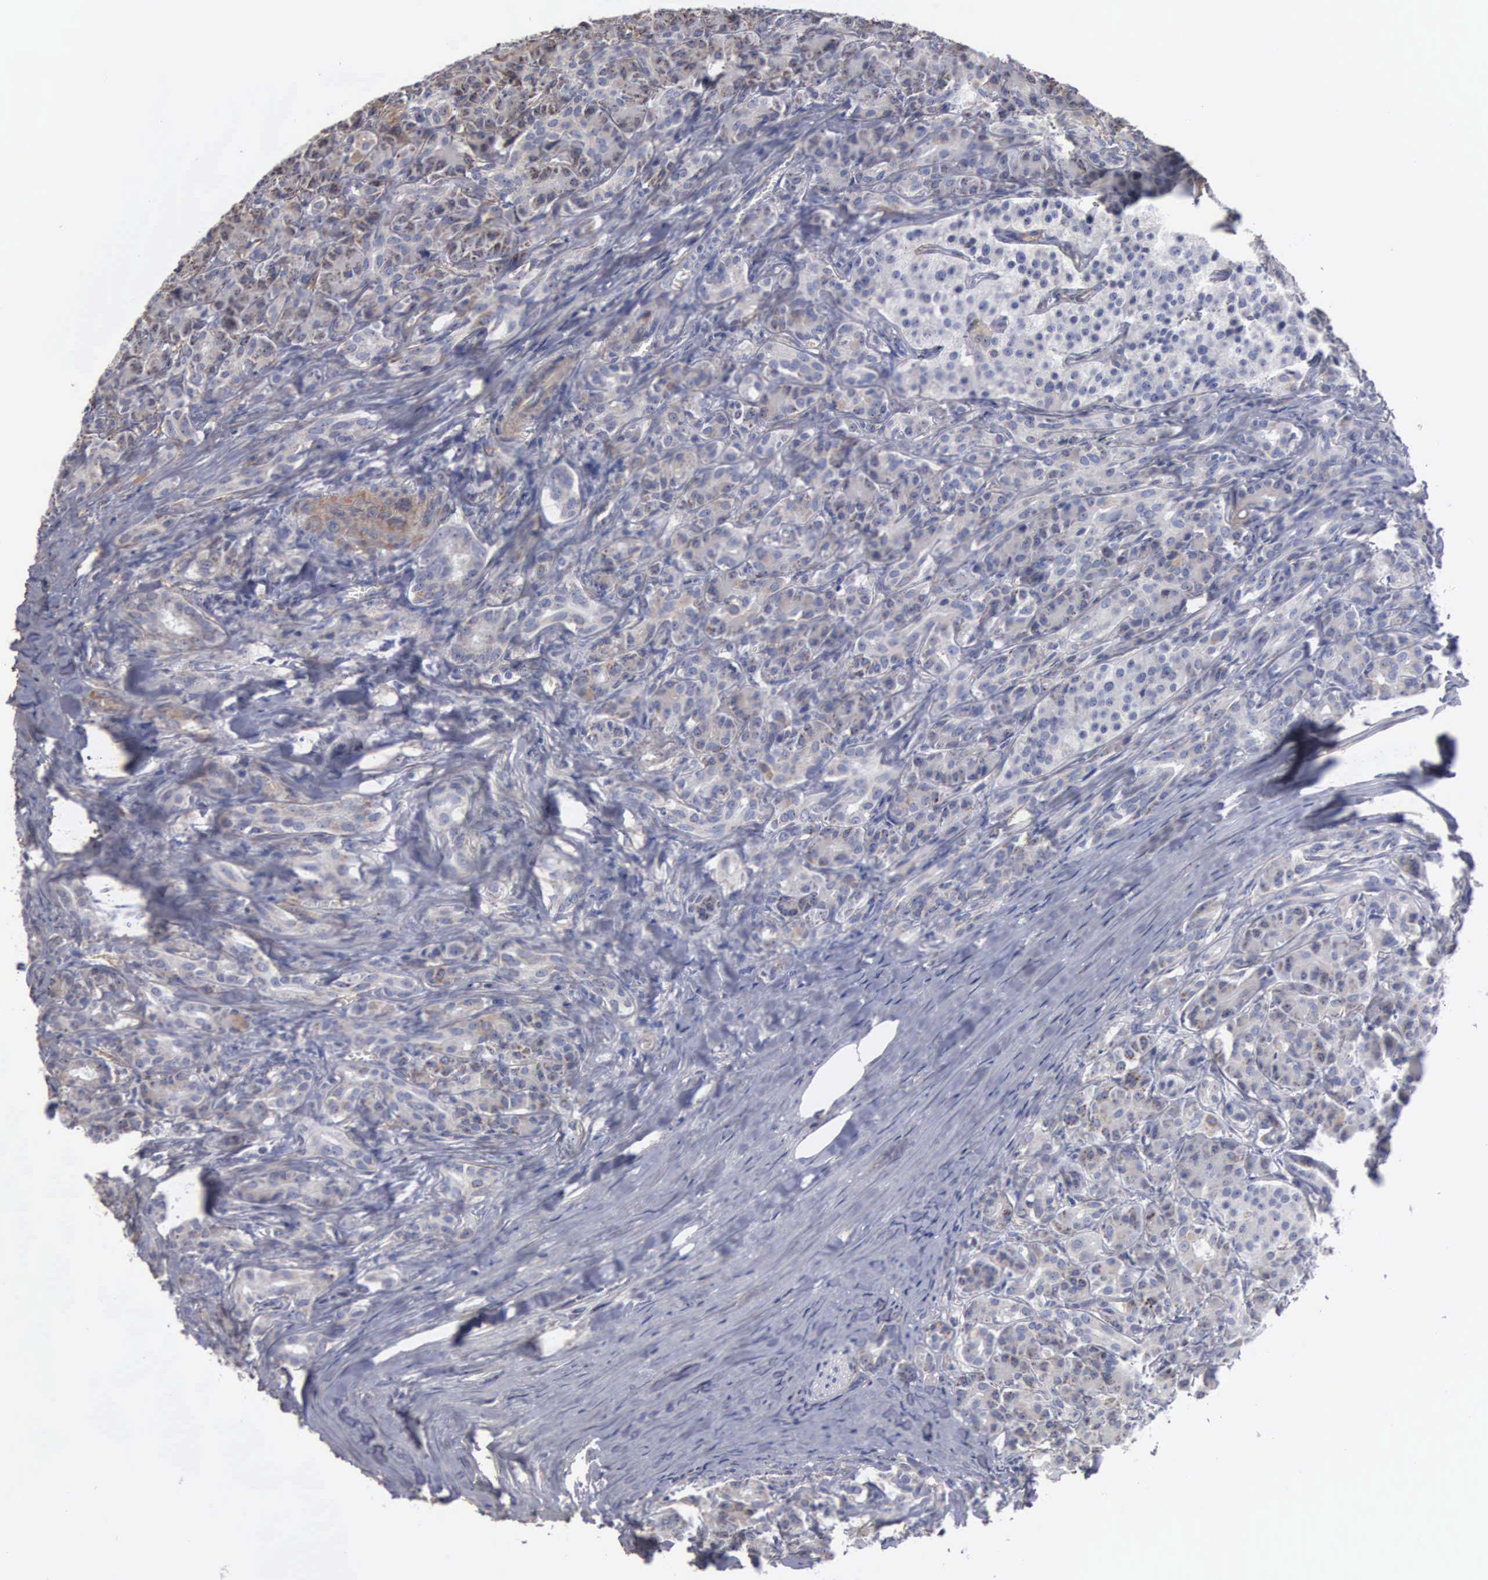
{"staining": {"intensity": "weak", "quantity": "25%-75%", "location": "cytoplasmic/membranous"}, "tissue": "pancreas", "cell_type": "Exocrine glandular cells", "image_type": "normal", "snomed": [{"axis": "morphology", "description": "Normal tissue, NOS"}, {"axis": "topography", "description": "Lymph node"}, {"axis": "topography", "description": "Pancreas"}], "caption": "This is an image of immunohistochemistry (IHC) staining of unremarkable pancreas, which shows weak expression in the cytoplasmic/membranous of exocrine glandular cells.", "gene": "NGDN", "patient": {"sex": "male", "age": 59}}